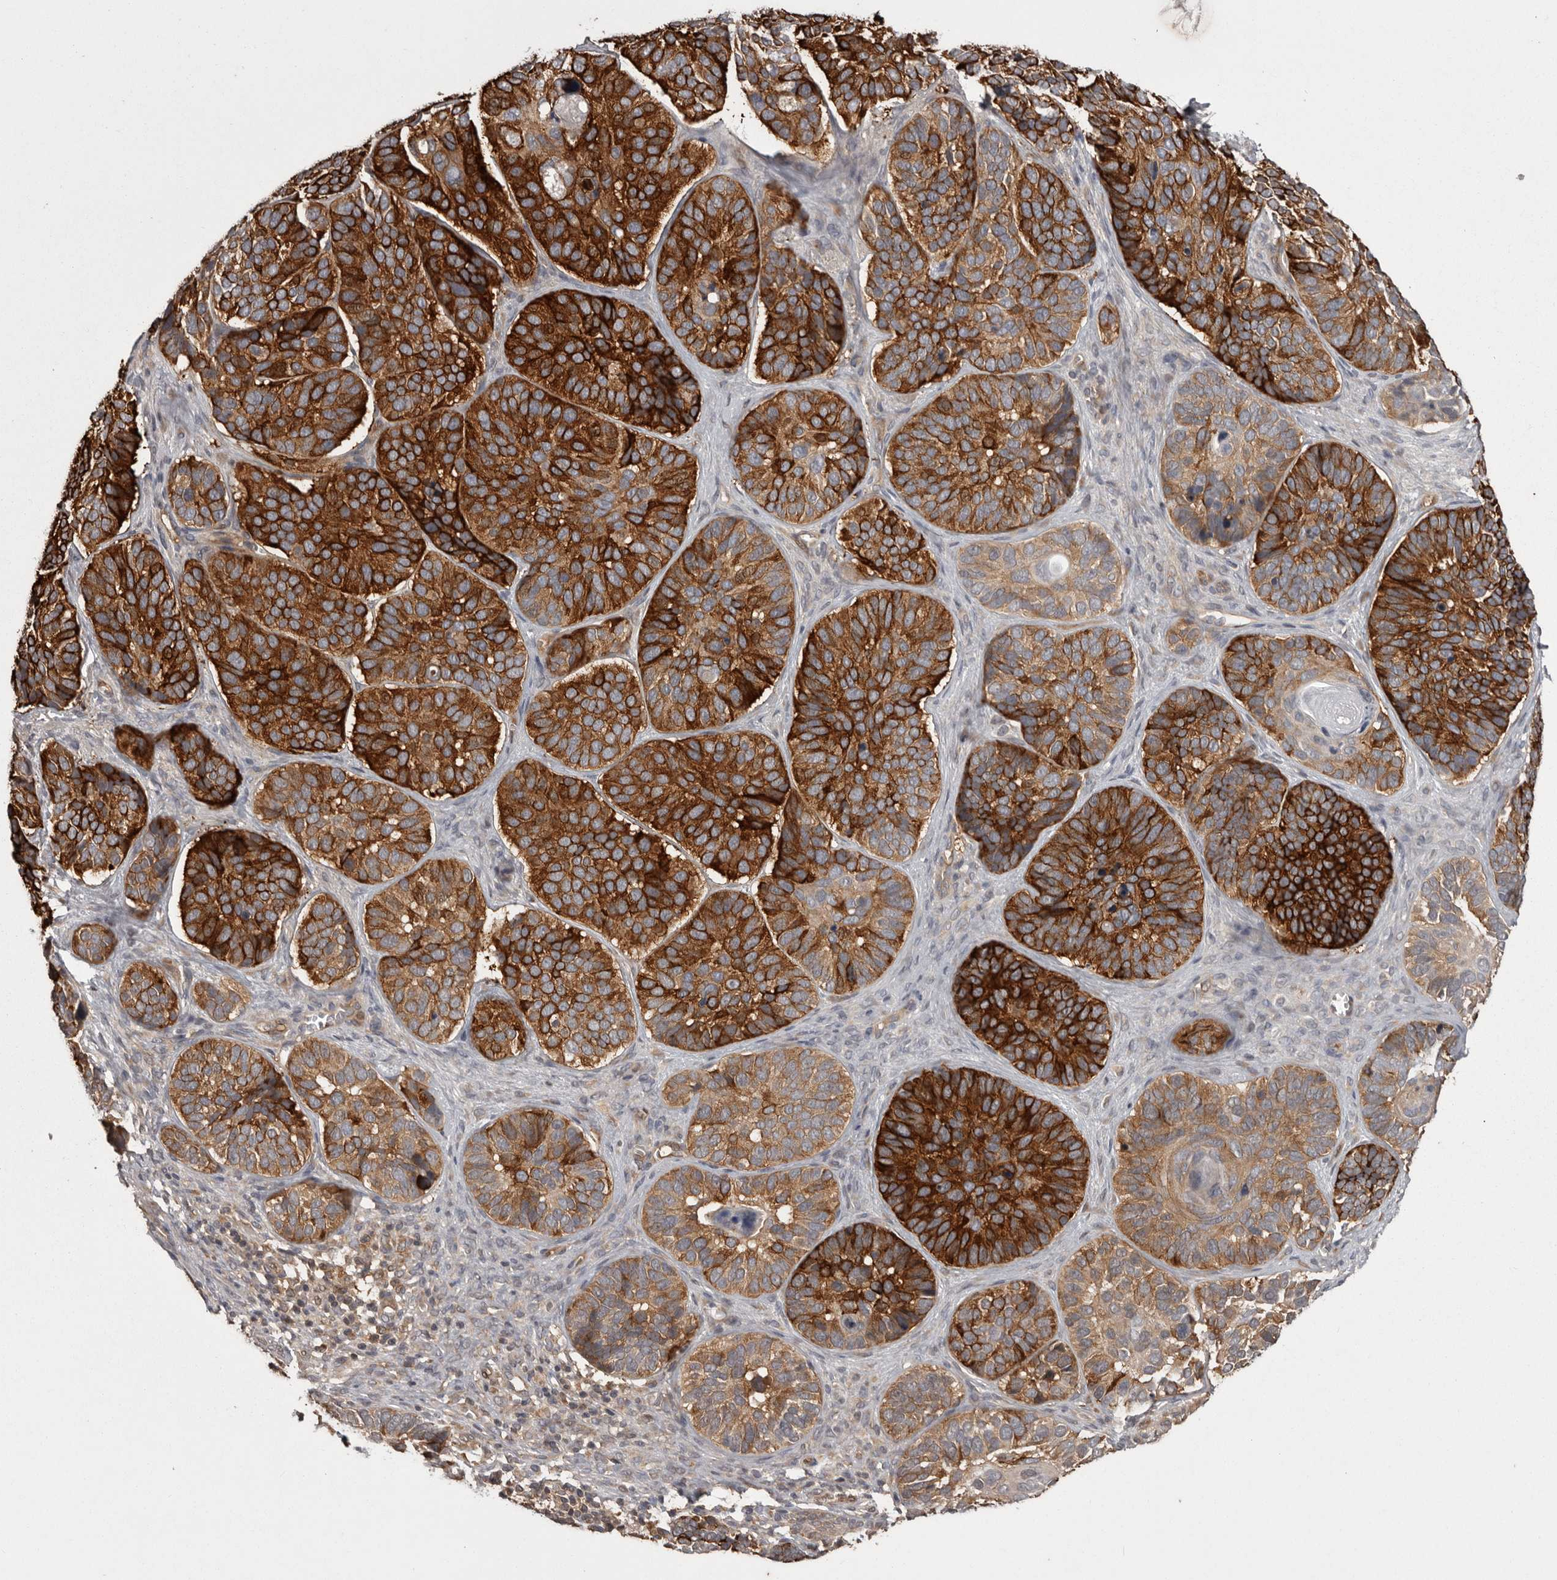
{"staining": {"intensity": "strong", "quantity": ">75%", "location": "cytoplasmic/membranous"}, "tissue": "skin cancer", "cell_type": "Tumor cells", "image_type": "cancer", "snomed": [{"axis": "morphology", "description": "Basal cell carcinoma"}, {"axis": "topography", "description": "Skin"}], "caption": "A high-resolution histopathology image shows immunohistochemistry staining of skin cancer, which exhibits strong cytoplasmic/membranous positivity in about >75% of tumor cells.", "gene": "DARS1", "patient": {"sex": "male", "age": 62}}